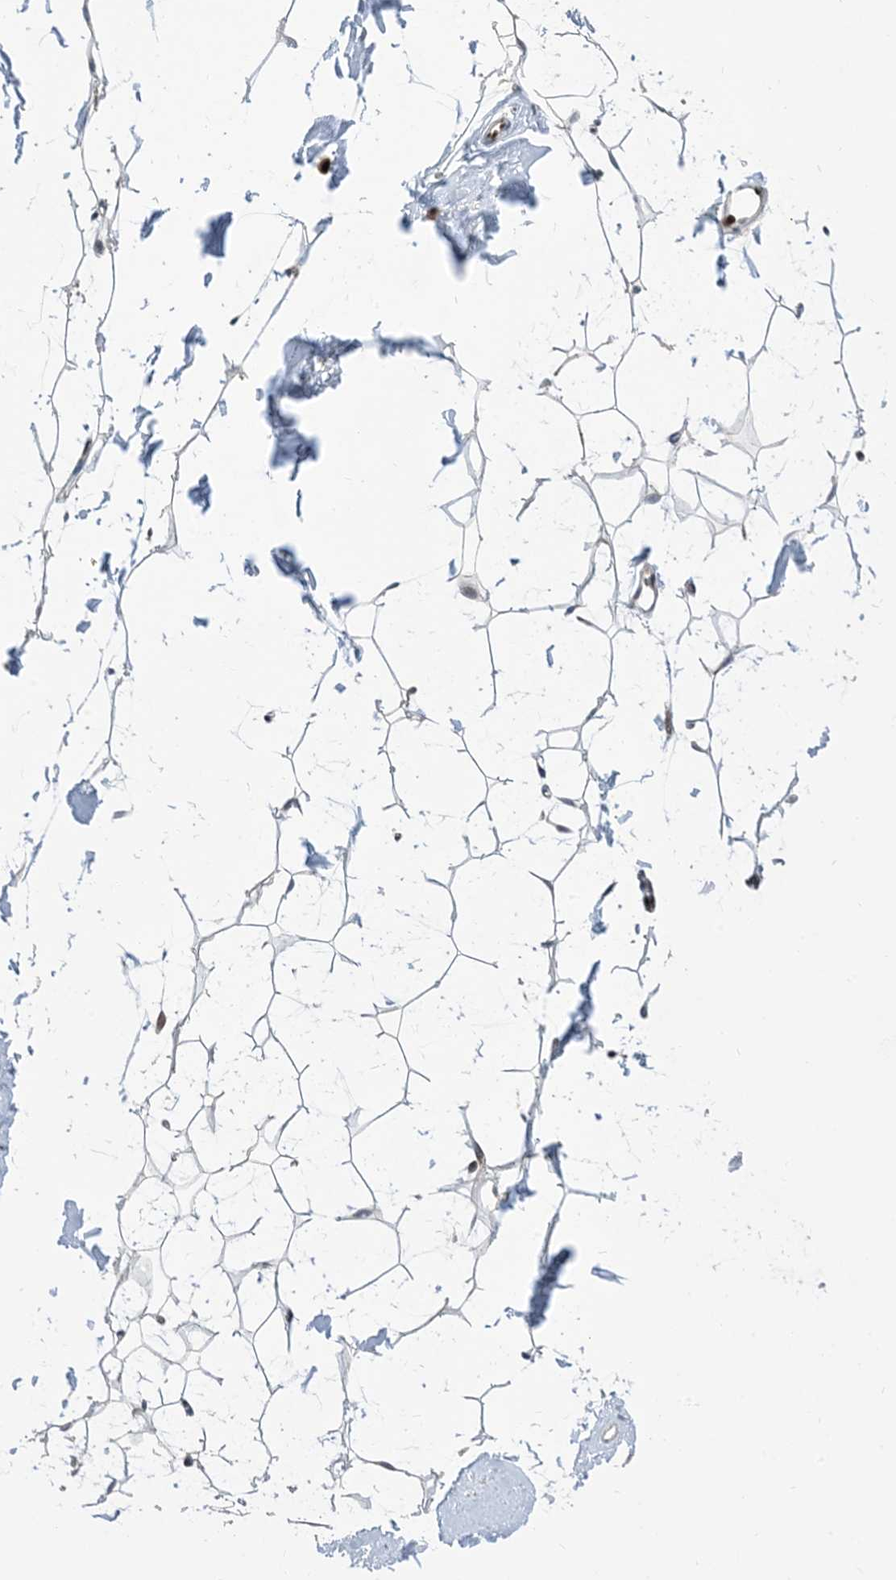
{"staining": {"intensity": "negative", "quantity": "none", "location": "none"}, "tissue": "adipose tissue", "cell_type": "Adipocytes", "image_type": "normal", "snomed": [{"axis": "morphology", "description": "Normal tissue, NOS"}, {"axis": "topography", "description": "Breast"}], "caption": "The immunohistochemistry photomicrograph has no significant positivity in adipocytes of adipose tissue. (DAB immunohistochemistry visualized using brightfield microscopy, high magnification).", "gene": "SLC25A53", "patient": {"sex": "female", "age": 23}}